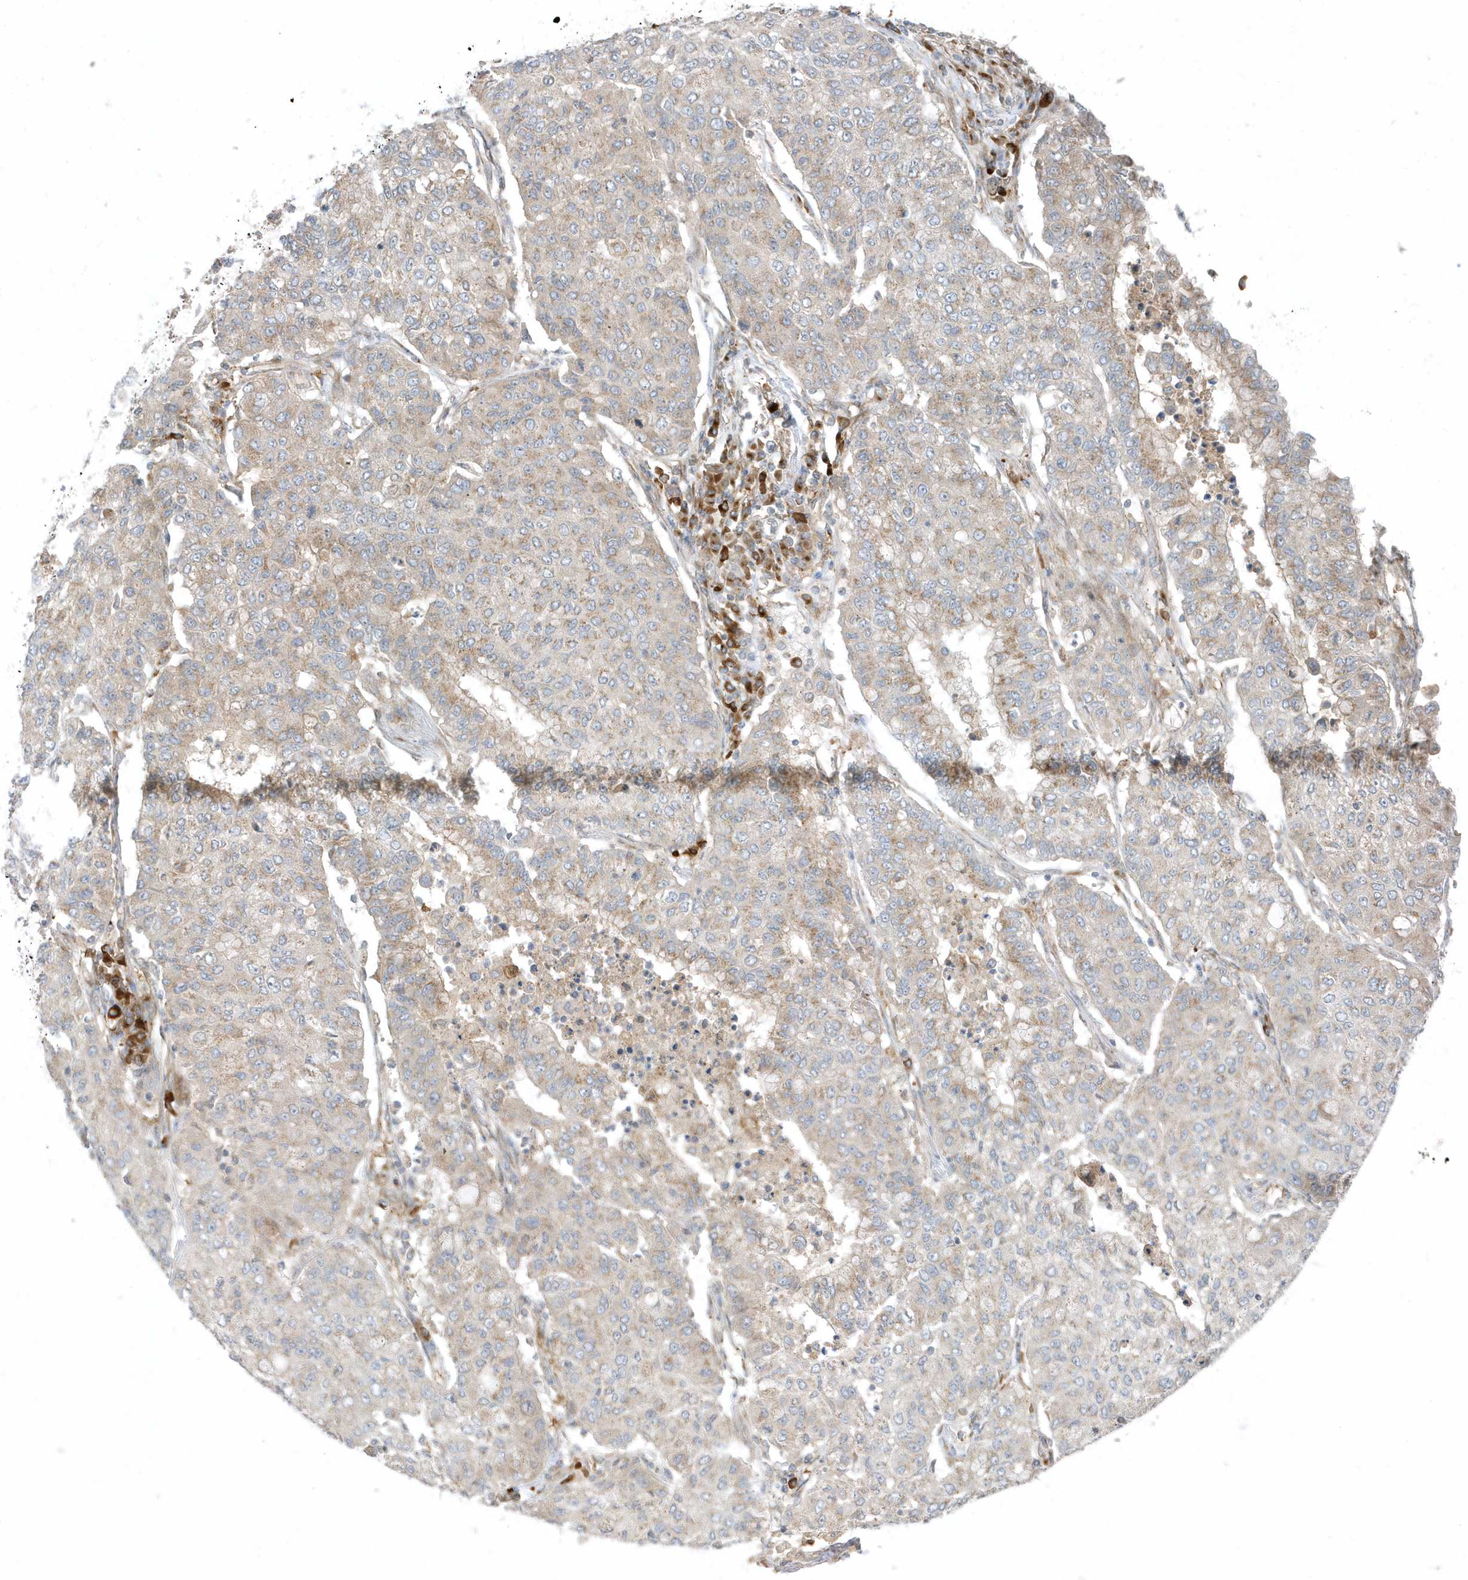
{"staining": {"intensity": "weak", "quantity": "25%-75%", "location": "cytoplasmic/membranous"}, "tissue": "lung cancer", "cell_type": "Tumor cells", "image_type": "cancer", "snomed": [{"axis": "morphology", "description": "Squamous cell carcinoma, NOS"}, {"axis": "topography", "description": "Lung"}], "caption": "Lung cancer stained with DAB immunohistochemistry demonstrates low levels of weak cytoplasmic/membranous expression in about 25%-75% of tumor cells.", "gene": "RPP40", "patient": {"sex": "male", "age": 74}}